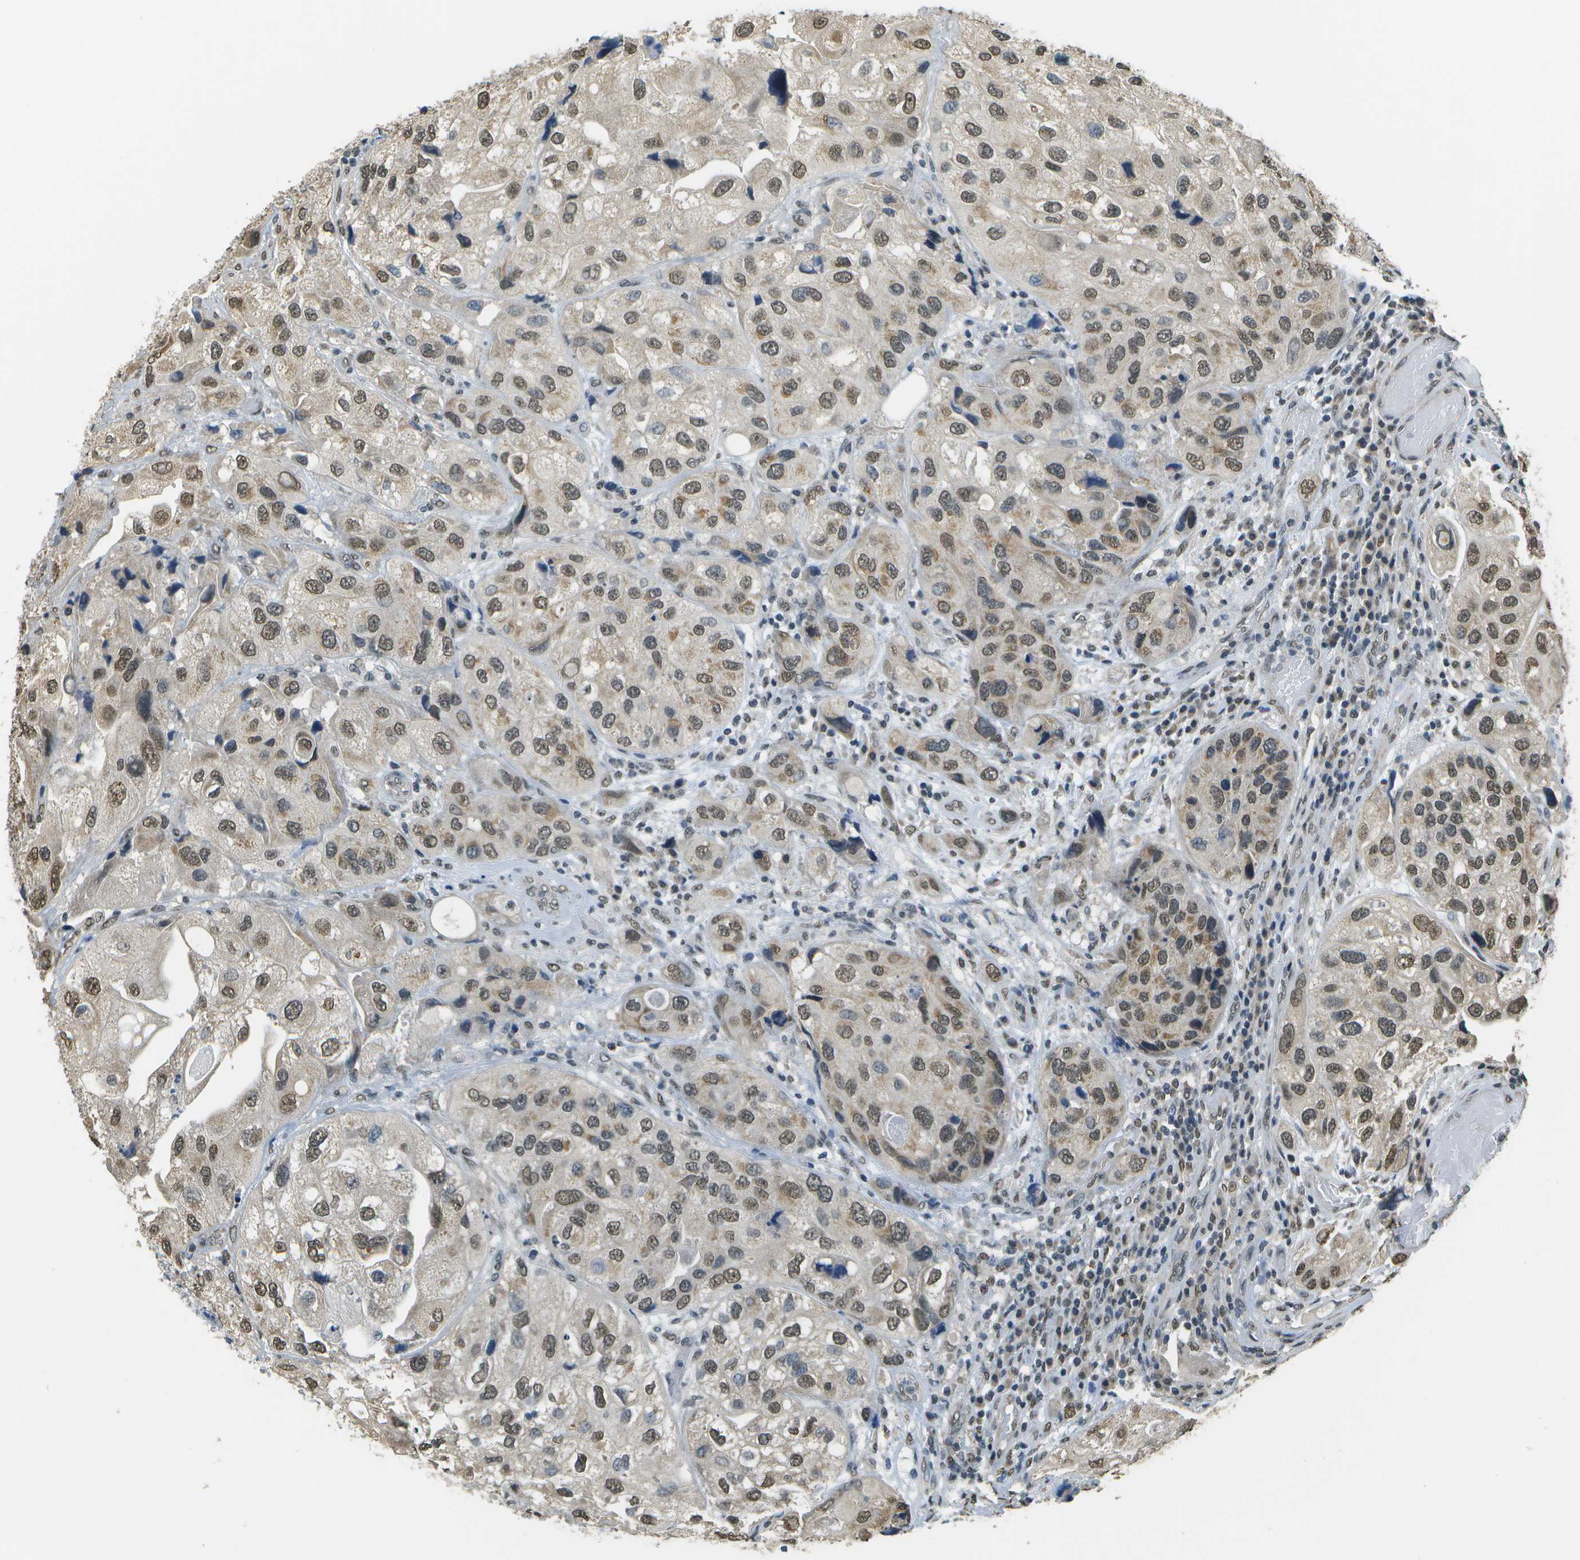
{"staining": {"intensity": "moderate", "quantity": ">75%", "location": "cytoplasmic/membranous,nuclear"}, "tissue": "urothelial cancer", "cell_type": "Tumor cells", "image_type": "cancer", "snomed": [{"axis": "morphology", "description": "Urothelial carcinoma, High grade"}, {"axis": "topography", "description": "Urinary bladder"}], "caption": "IHC (DAB (3,3'-diaminobenzidine)) staining of human urothelial cancer exhibits moderate cytoplasmic/membranous and nuclear protein staining in approximately >75% of tumor cells. Immunohistochemistry stains the protein of interest in brown and the nuclei are stained blue.", "gene": "ABL2", "patient": {"sex": "female", "age": 64}}